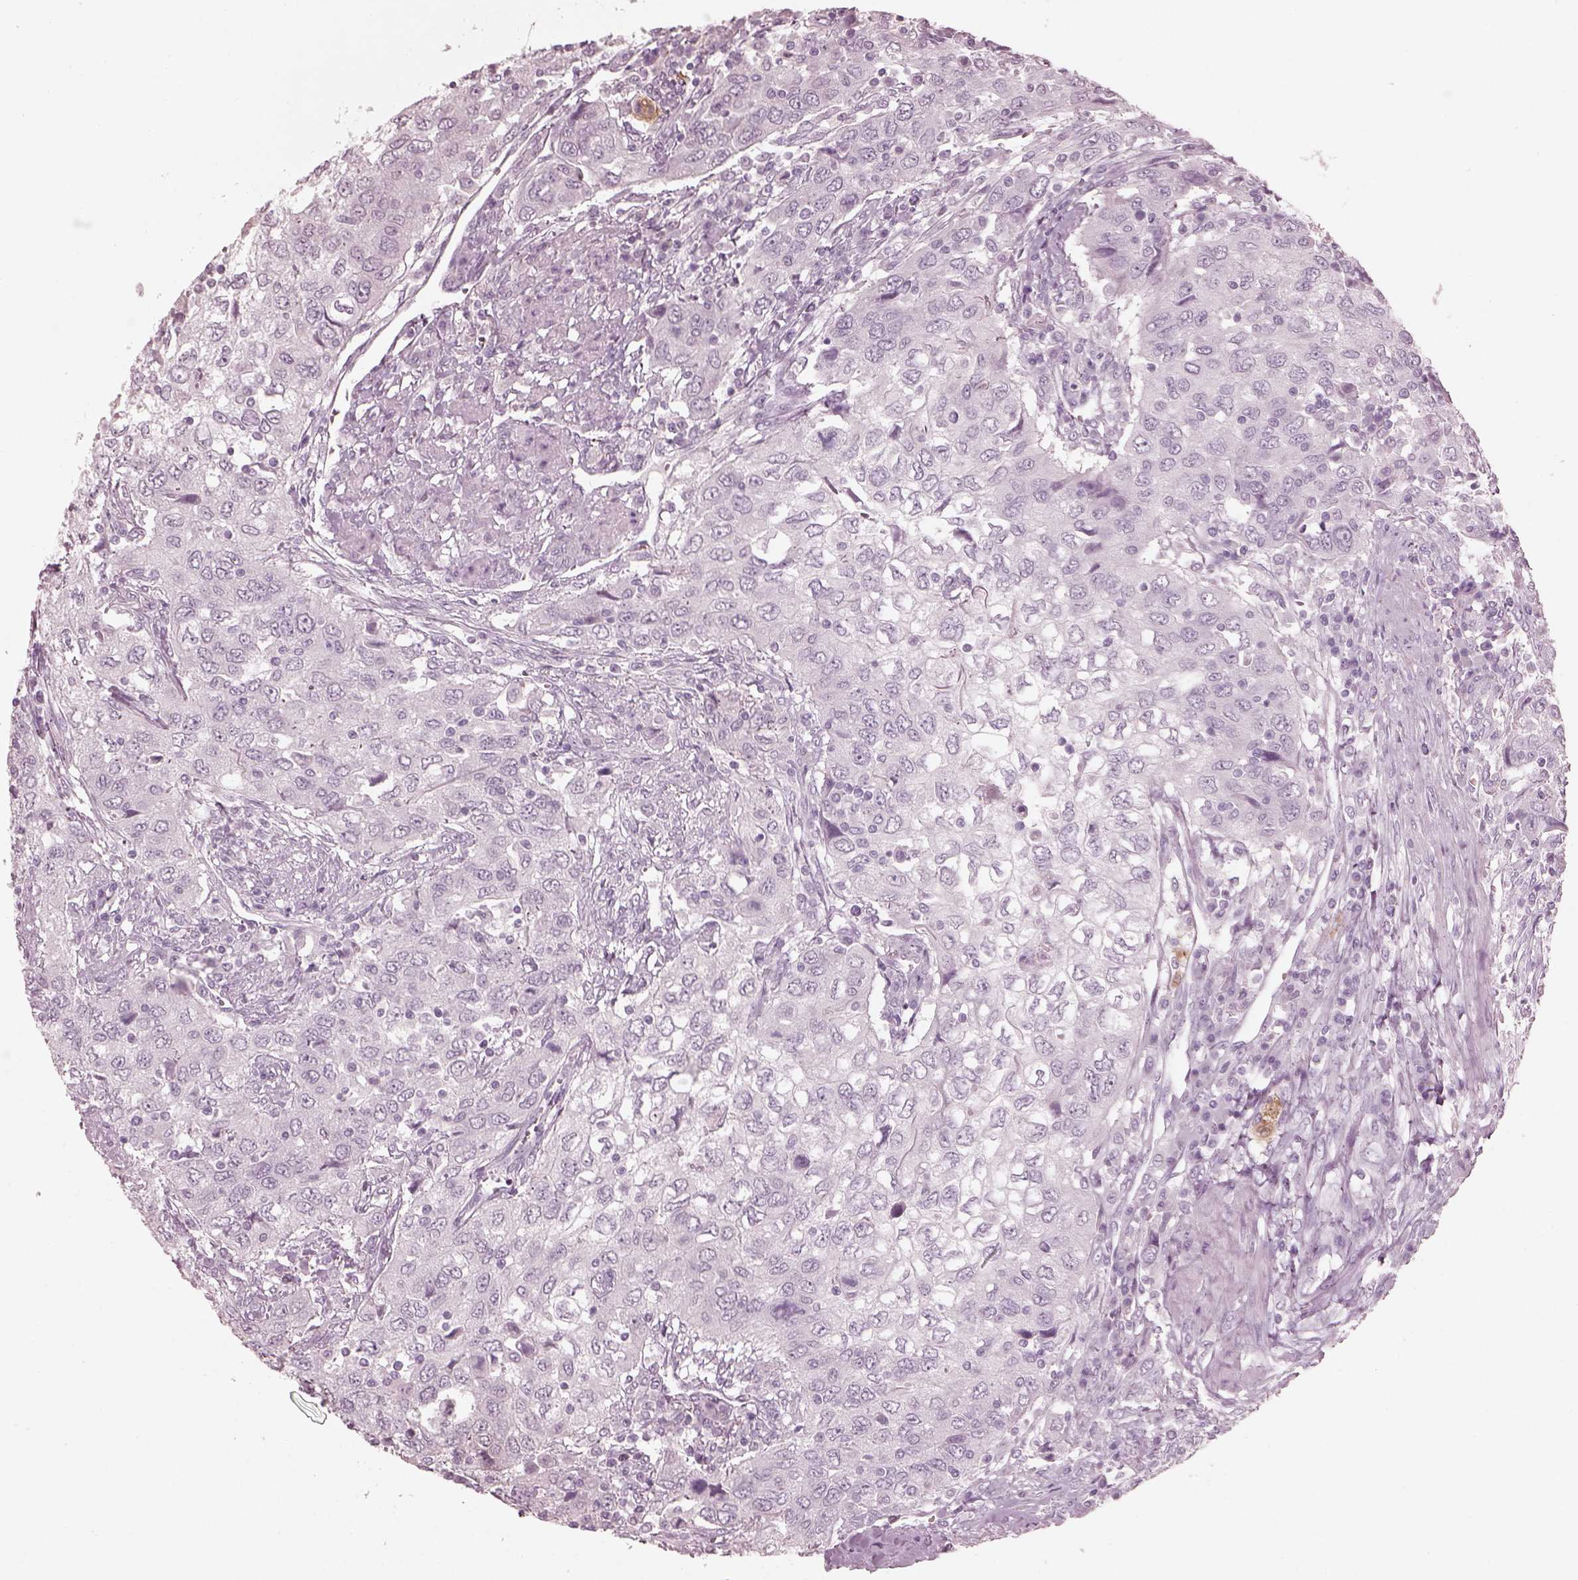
{"staining": {"intensity": "negative", "quantity": "none", "location": "none"}, "tissue": "urothelial cancer", "cell_type": "Tumor cells", "image_type": "cancer", "snomed": [{"axis": "morphology", "description": "Urothelial carcinoma, High grade"}, {"axis": "topography", "description": "Urinary bladder"}], "caption": "Tumor cells are negative for brown protein staining in urothelial cancer.", "gene": "C2orf81", "patient": {"sex": "male", "age": 76}}